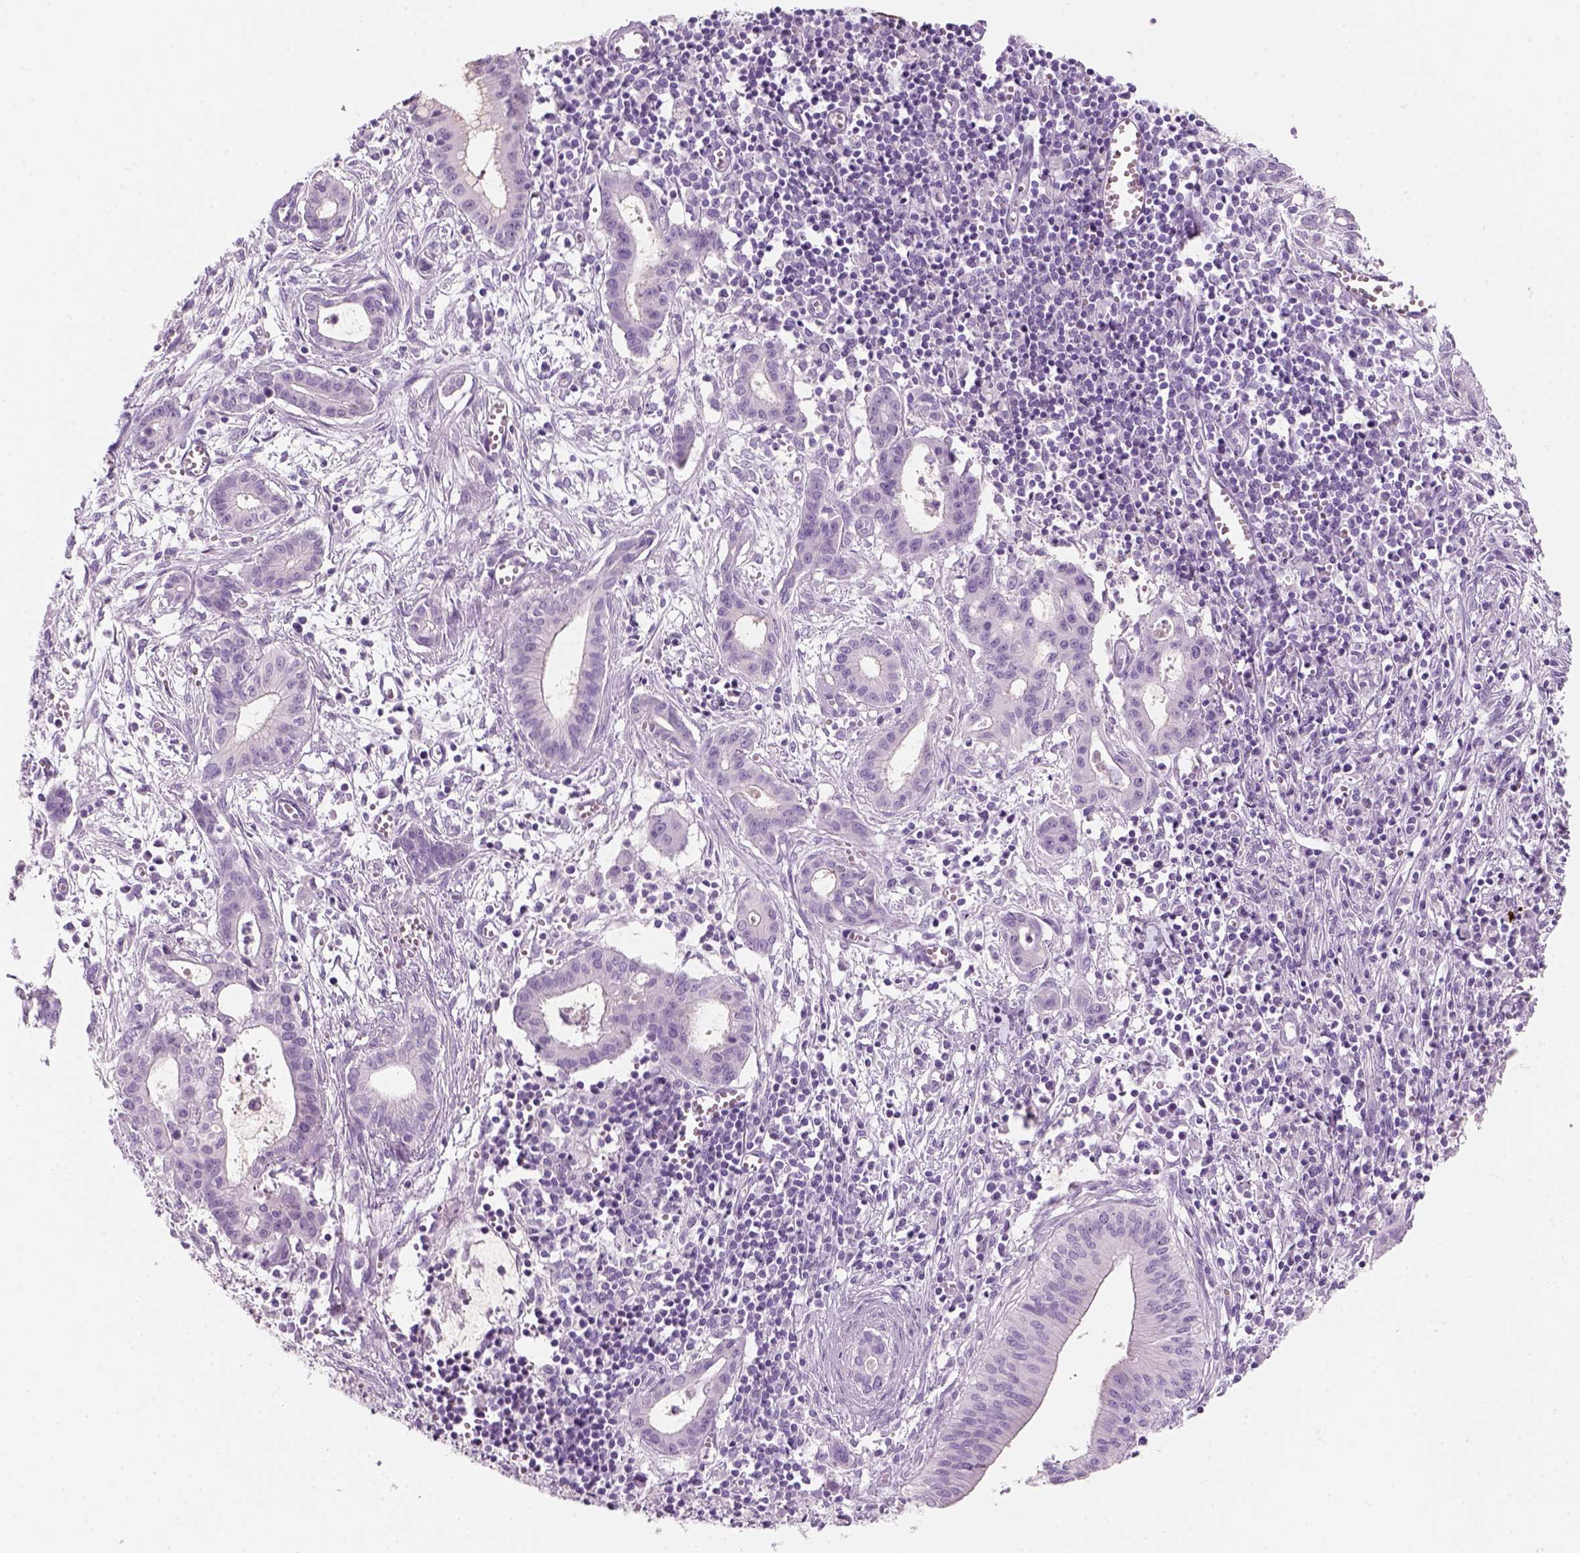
{"staining": {"intensity": "negative", "quantity": "none", "location": "none"}, "tissue": "pancreatic cancer", "cell_type": "Tumor cells", "image_type": "cancer", "snomed": [{"axis": "morphology", "description": "Adenocarcinoma, NOS"}, {"axis": "topography", "description": "Pancreas"}], "caption": "This is a image of immunohistochemistry staining of adenocarcinoma (pancreatic), which shows no positivity in tumor cells.", "gene": "KRTAP11-1", "patient": {"sex": "male", "age": 48}}